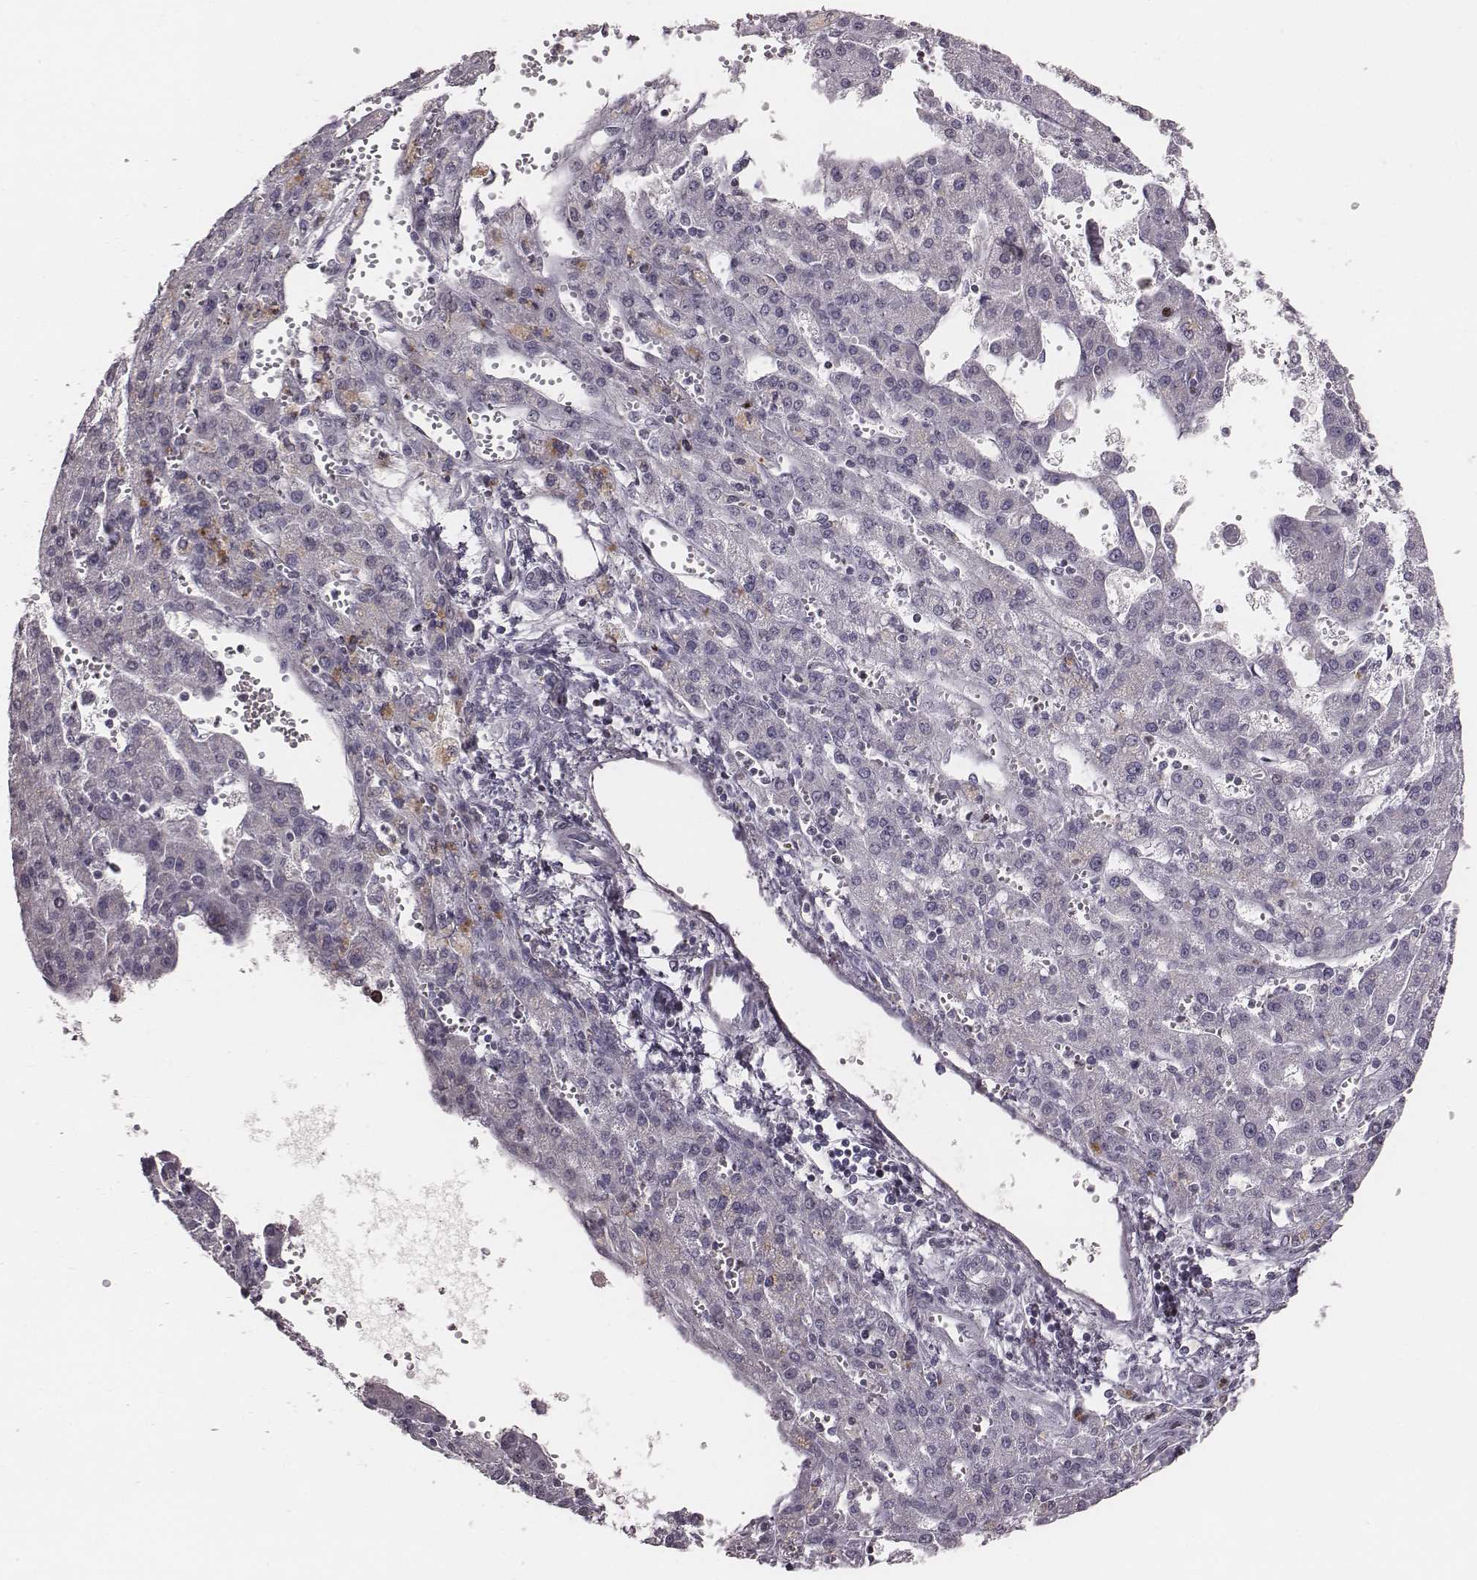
{"staining": {"intensity": "negative", "quantity": "none", "location": "none"}, "tissue": "liver cancer", "cell_type": "Tumor cells", "image_type": "cancer", "snomed": [{"axis": "morphology", "description": "Carcinoma, Hepatocellular, NOS"}, {"axis": "topography", "description": "Liver"}], "caption": "An image of liver hepatocellular carcinoma stained for a protein exhibits no brown staining in tumor cells.", "gene": "NDC1", "patient": {"sex": "female", "age": 70}}